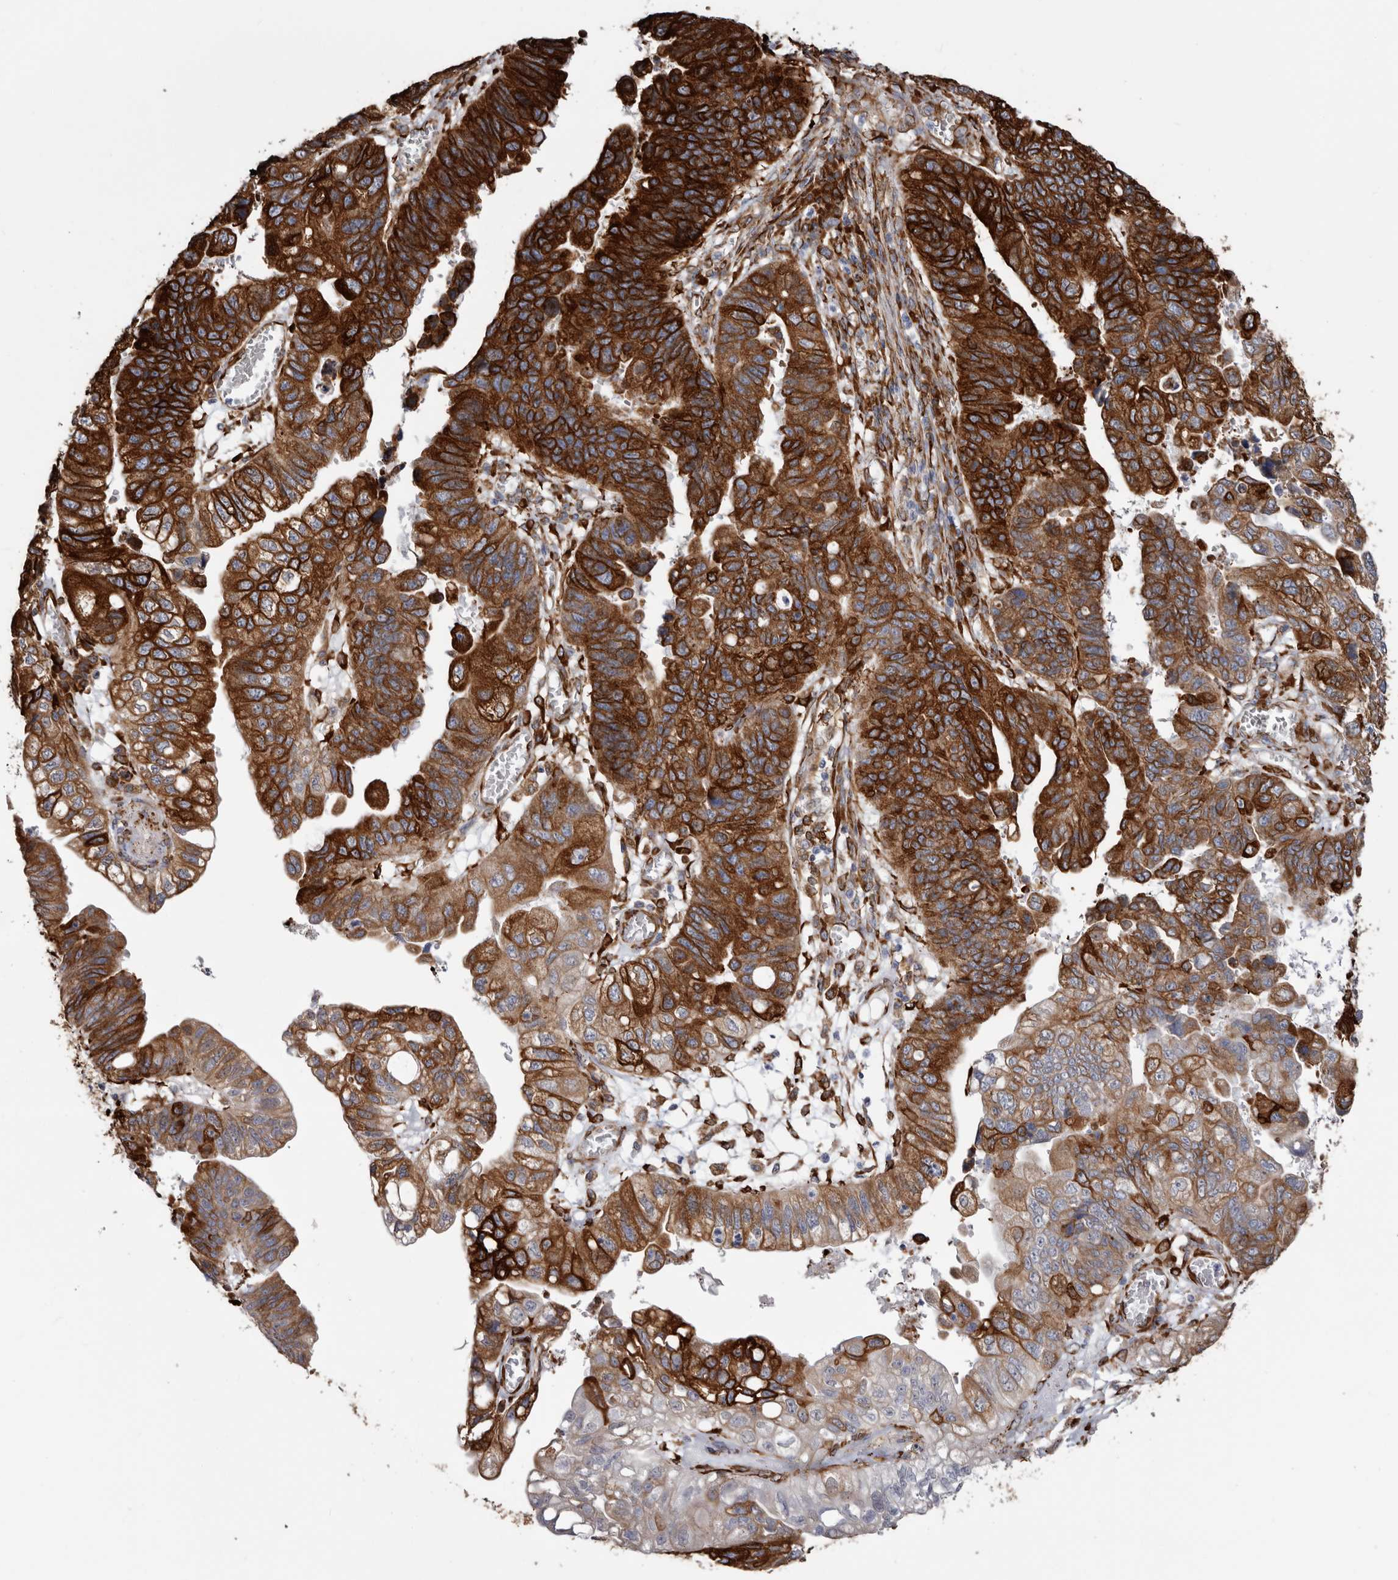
{"staining": {"intensity": "strong", "quantity": ">75%", "location": "cytoplasmic/membranous"}, "tissue": "stomach cancer", "cell_type": "Tumor cells", "image_type": "cancer", "snomed": [{"axis": "morphology", "description": "Adenocarcinoma, NOS"}, {"axis": "topography", "description": "Stomach"}], "caption": "Tumor cells reveal strong cytoplasmic/membranous positivity in approximately >75% of cells in stomach adenocarcinoma. Immunohistochemistry stains the protein in brown and the nuclei are stained blue.", "gene": "SEMA3E", "patient": {"sex": "male", "age": 59}}